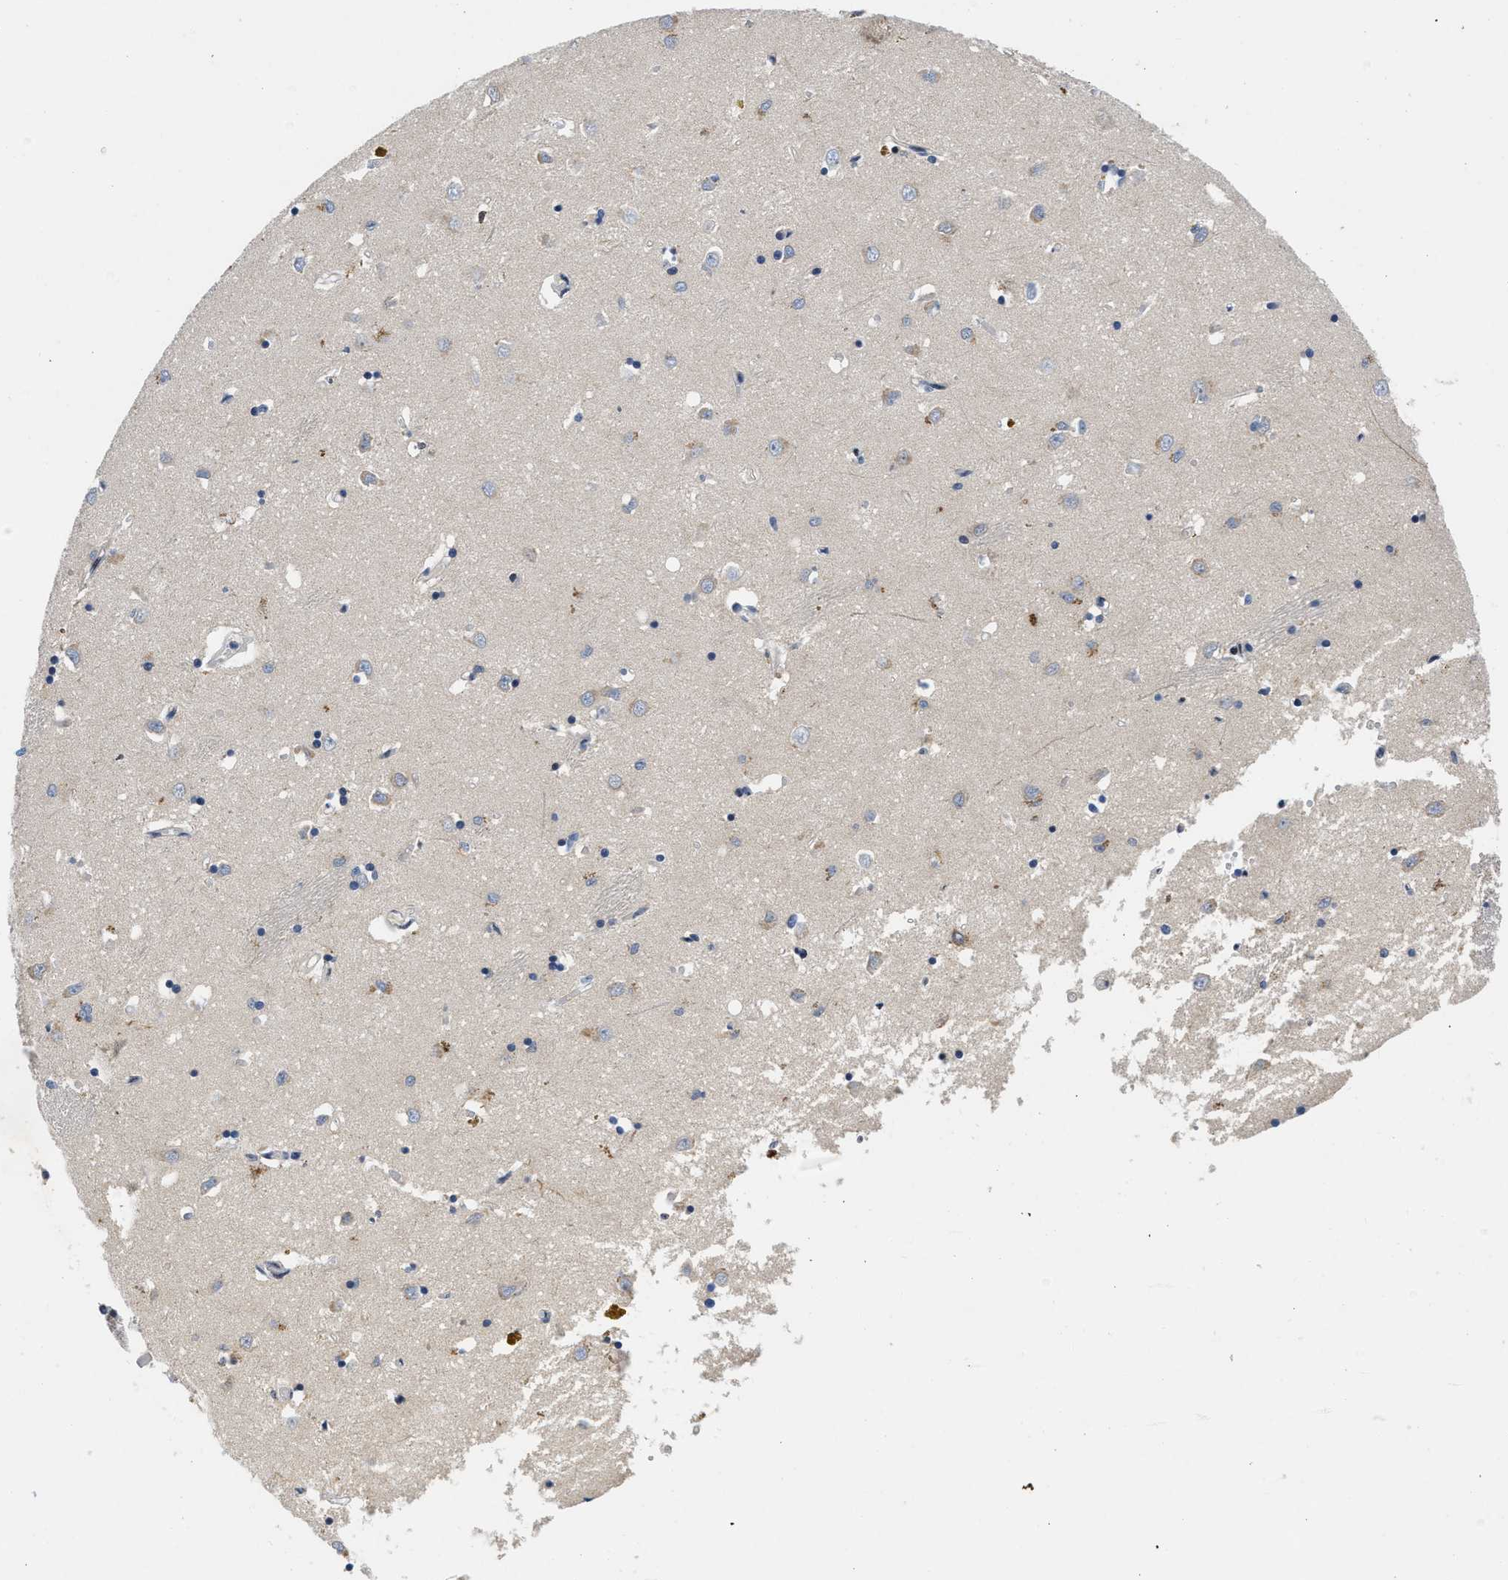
{"staining": {"intensity": "moderate", "quantity": "<25%", "location": "cytoplasmic/membranous"}, "tissue": "caudate", "cell_type": "Glial cells", "image_type": "normal", "snomed": [{"axis": "morphology", "description": "Normal tissue, NOS"}, {"axis": "topography", "description": "Lateral ventricle wall"}], "caption": "The micrograph exhibits staining of normal caudate, revealing moderate cytoplasmic/membranous protein staining (brown color) within glial cells.", "gene": "VIP", "patient": {"sex": "female", "age": 19}}